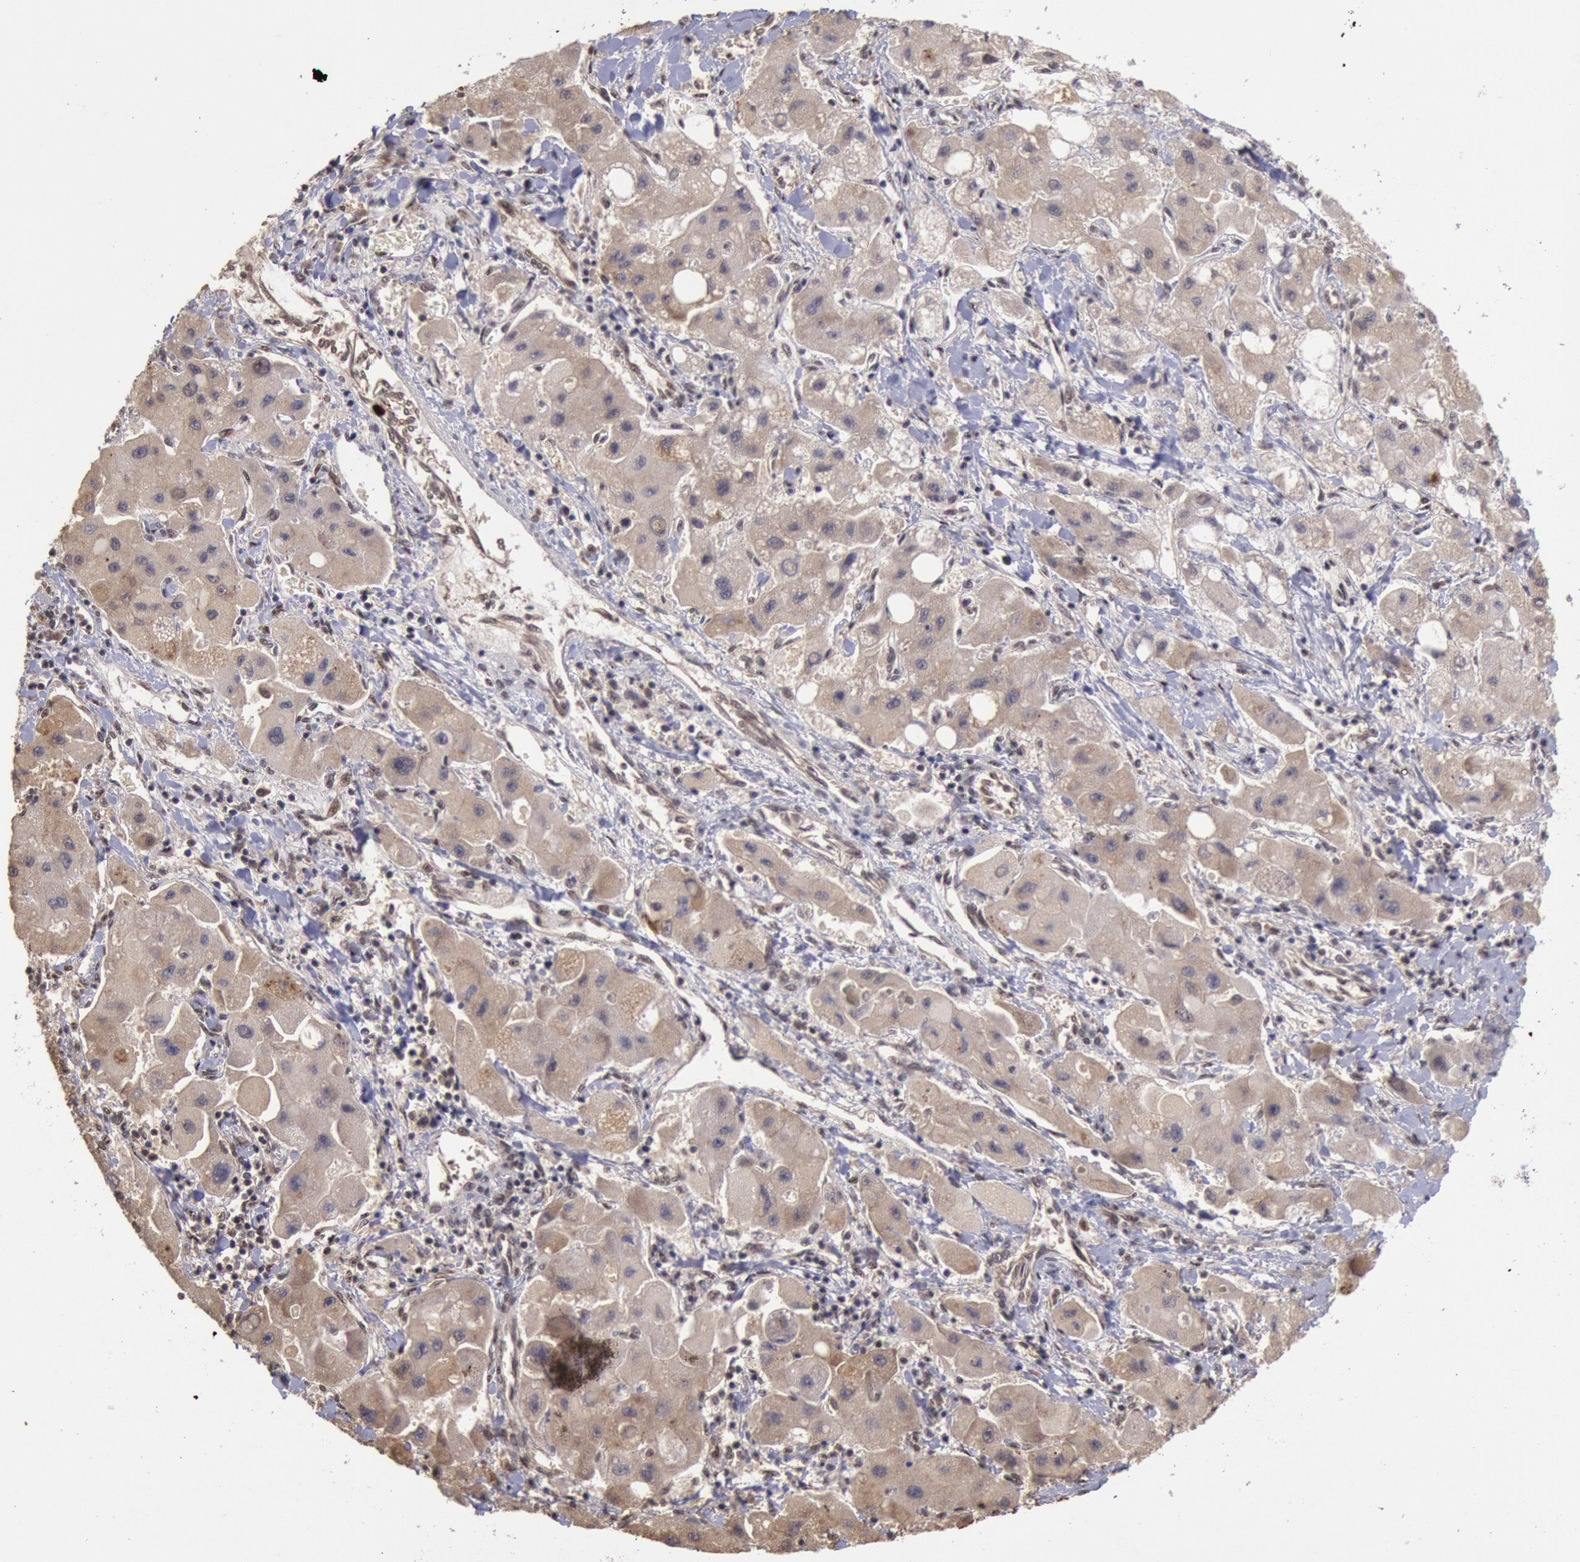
{"staining": {"intensity": "weak", "quantity": ">75%", "location": "cytoplasmic/membranous"}, "tissue": "liver cancer", "cell_type": "Tumor cells", "image_type": "cancer", "snomed": [{"axis": "morphology", "description": "Carcinoma, Hepatocellular, NOS"}, {"axis": "topography", "description": "Liver"}], "caption": "A brown stain shows weak cytoplasmic/membranous expression of a protein in human liver hepatocellular carcinoma tumor cells.", "gene": "STX17", "patient": {"sex": "male", "age": 24}}